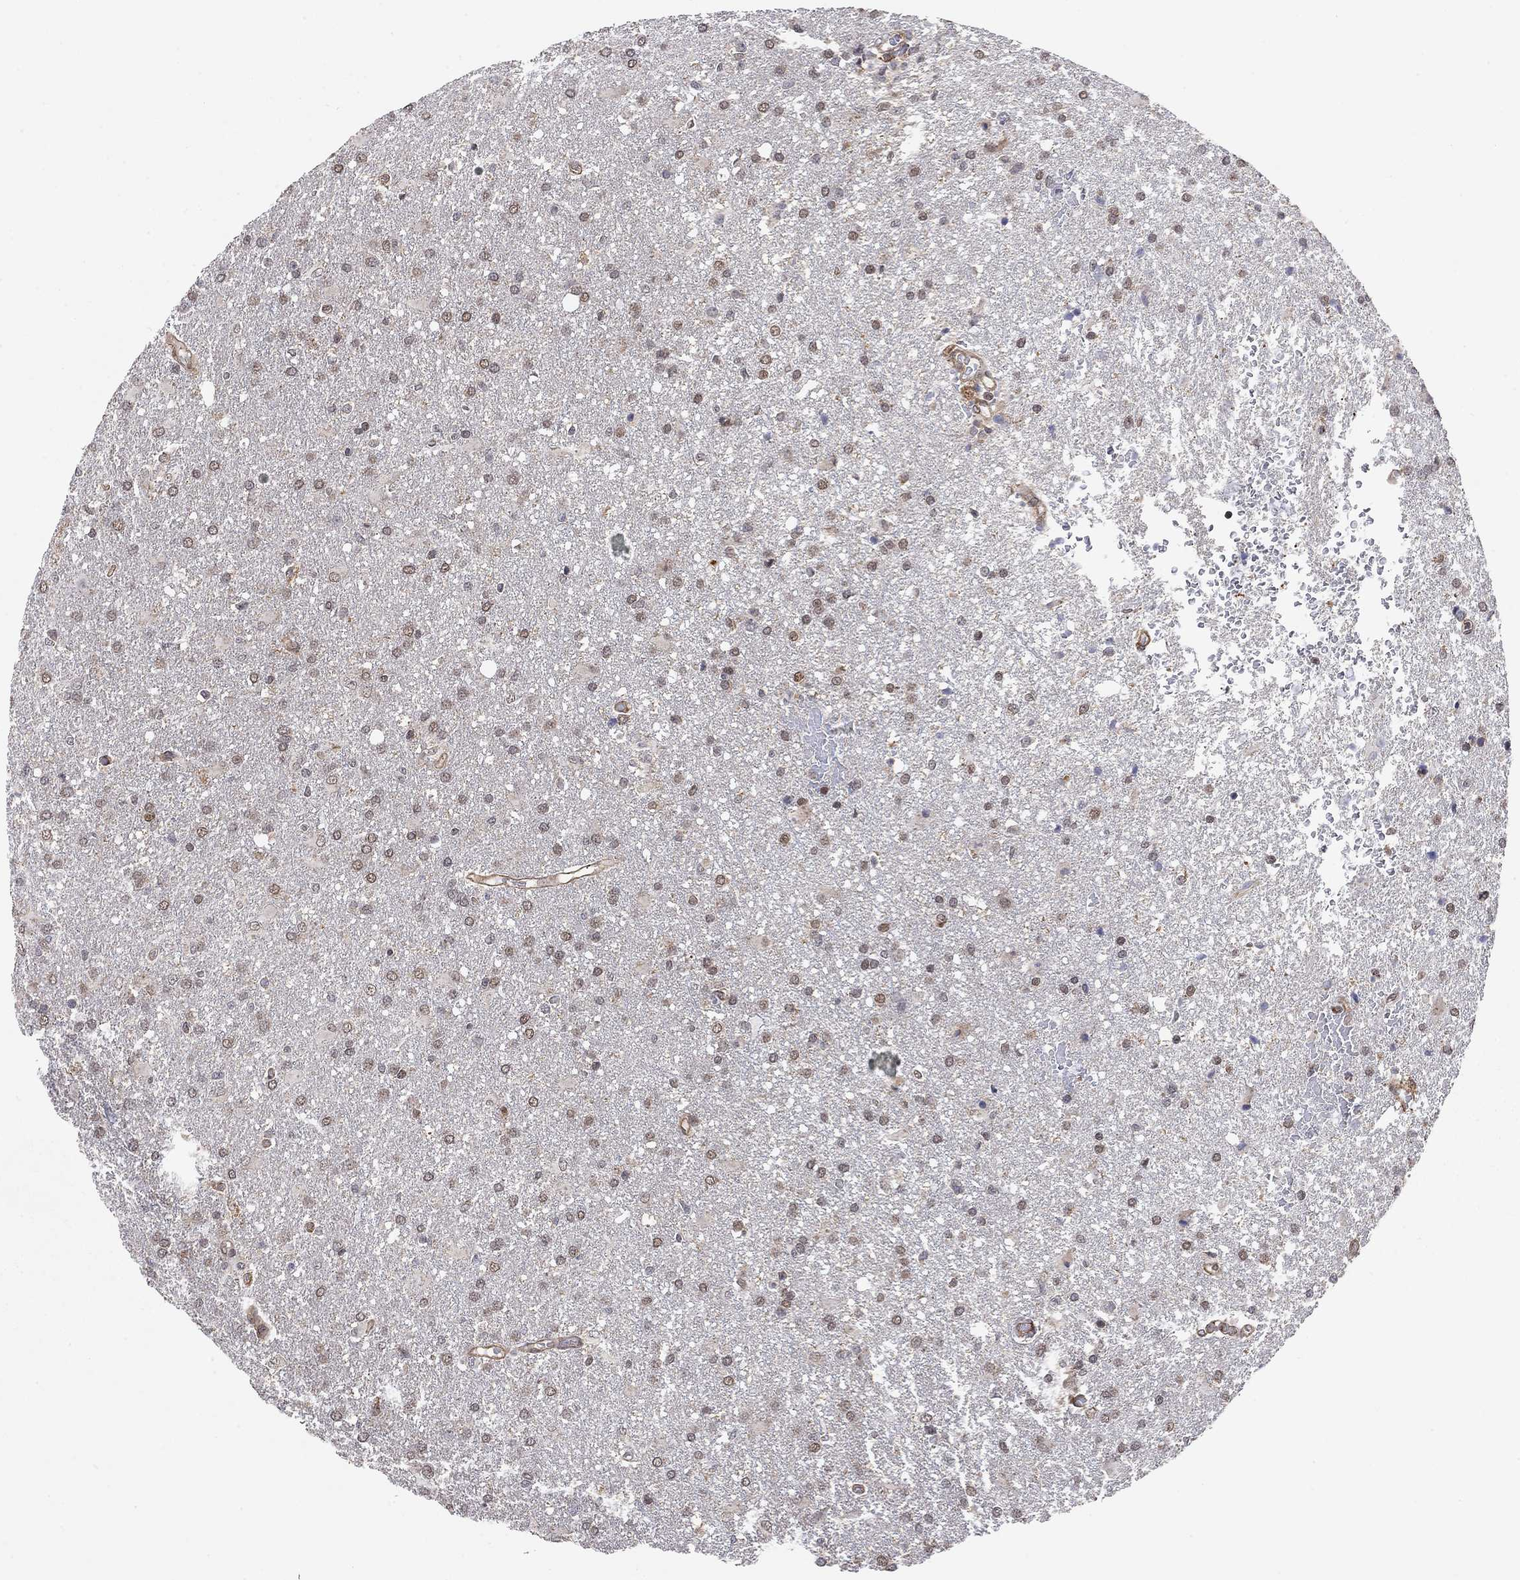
{"staining": {"intensity": "moderate", "quantity": ">75%", "location": "nuclear"}, "tissue": "glioma", "cell_type": "Tumor cells", "image_type": "cancer", "snomed": [{"axis": "morphology", "description": "Glioma, malignant, High grade"}, {"axis": "topography", "description": "Brain"}], "caption": "Tumor cells reveal medium levels of moderate nuclear expression in about >75% of cells in human glioma.", "gene": "TDP1", "patient": {"sex": "male", "age": 68}}